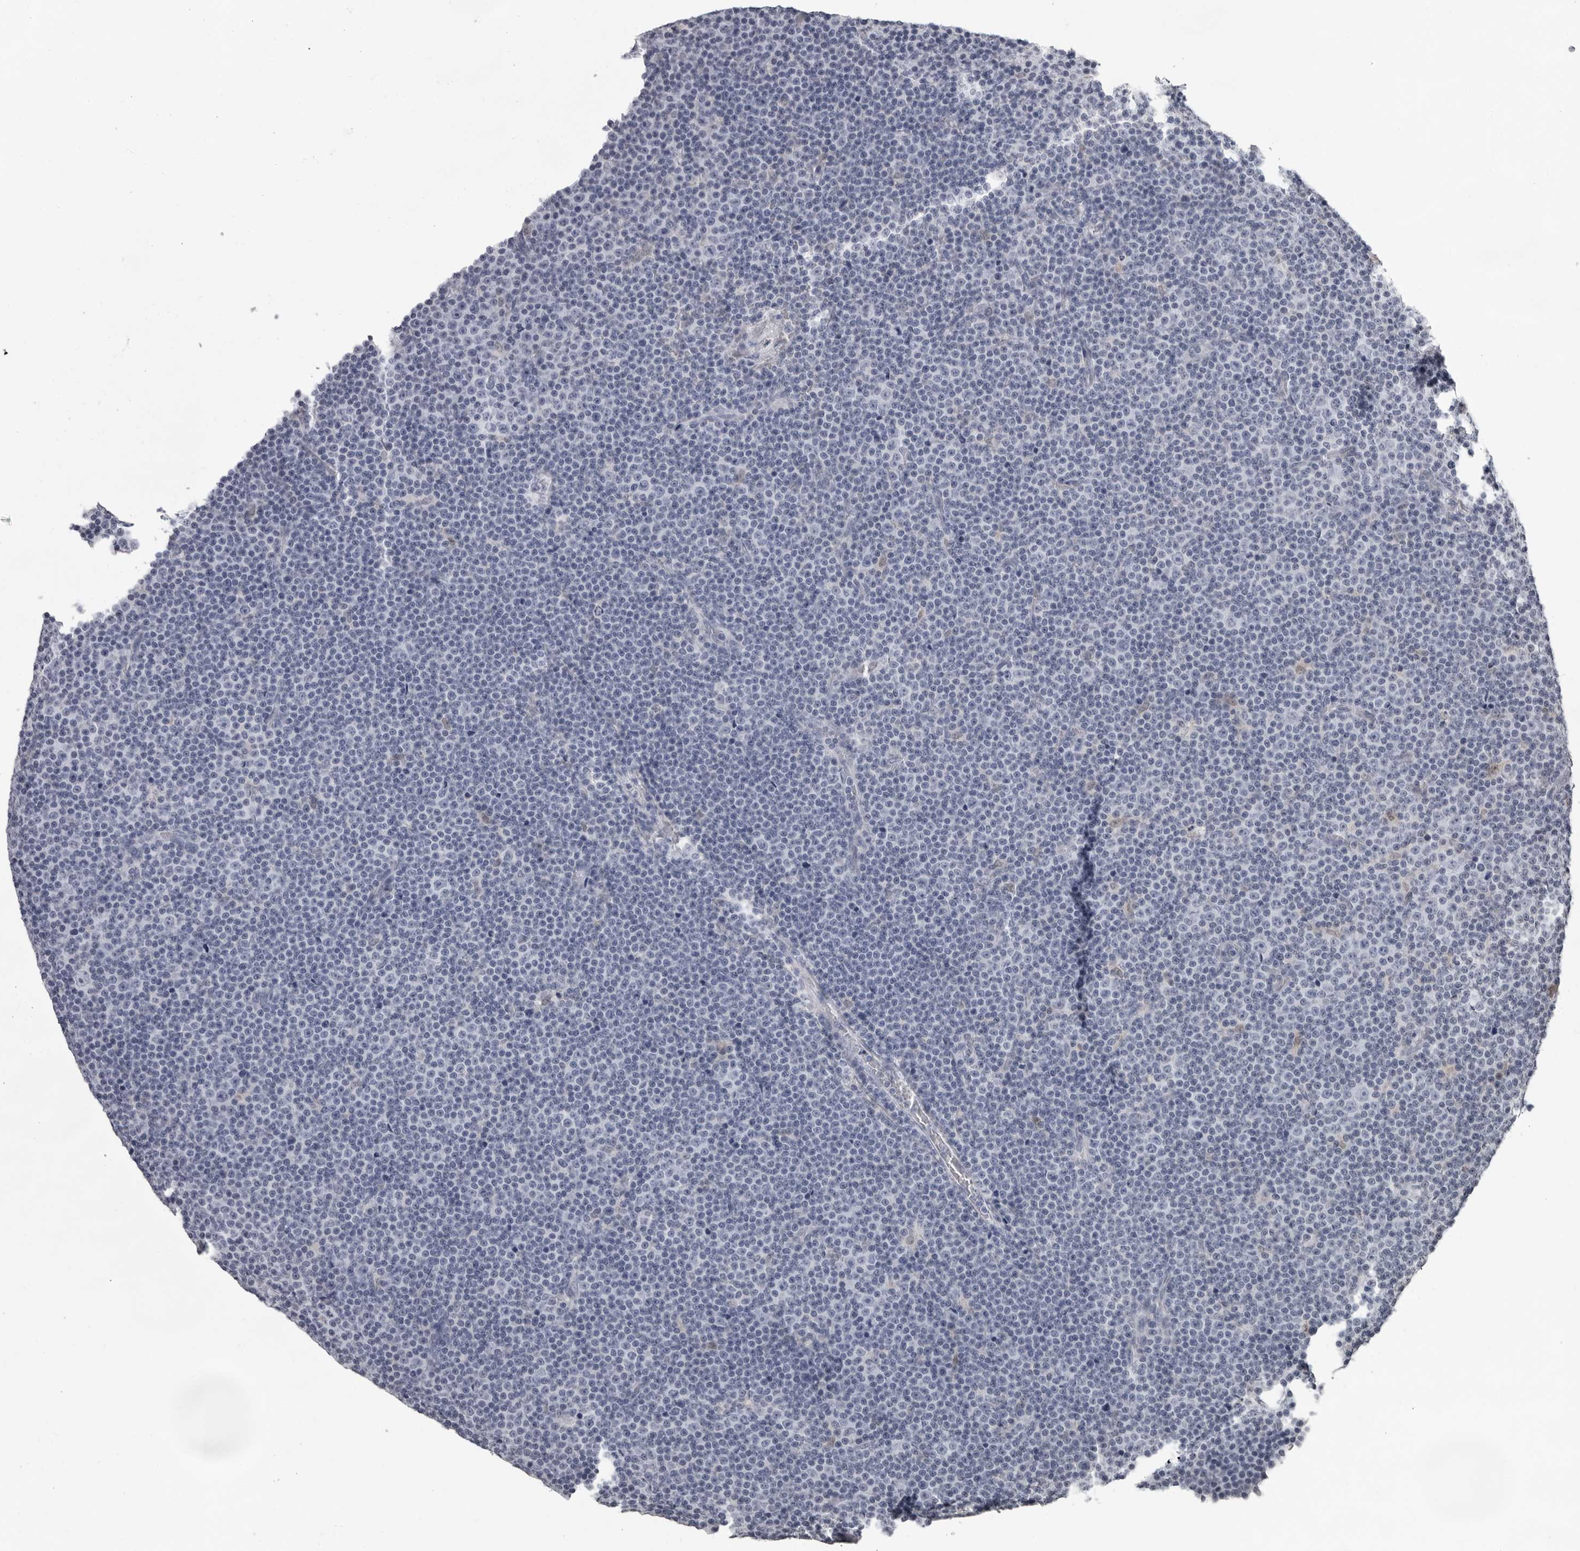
{"staining": {"intensity": "negative", "quantity": "none", "location": "none"}, "tissue": "lymphoma", "cell_type": "Tumor cells", "image_type": "cancer", "snomed": [{"axis": "morphology", "description": "Malignant lymphoma, non-Hodgkin's type, Low grade"}, {"axis": "topography", "description": "Lymph node"}], "caption": "Immunohistochemistry micrograph of neoplastic tissue: lymphoma stained with DAB (3,3'-diaminobenzidine) exhibits no significant protein expression in tumor cells.", "gene": "LZIC", "patient": {"sex": "female", "age": 67}}